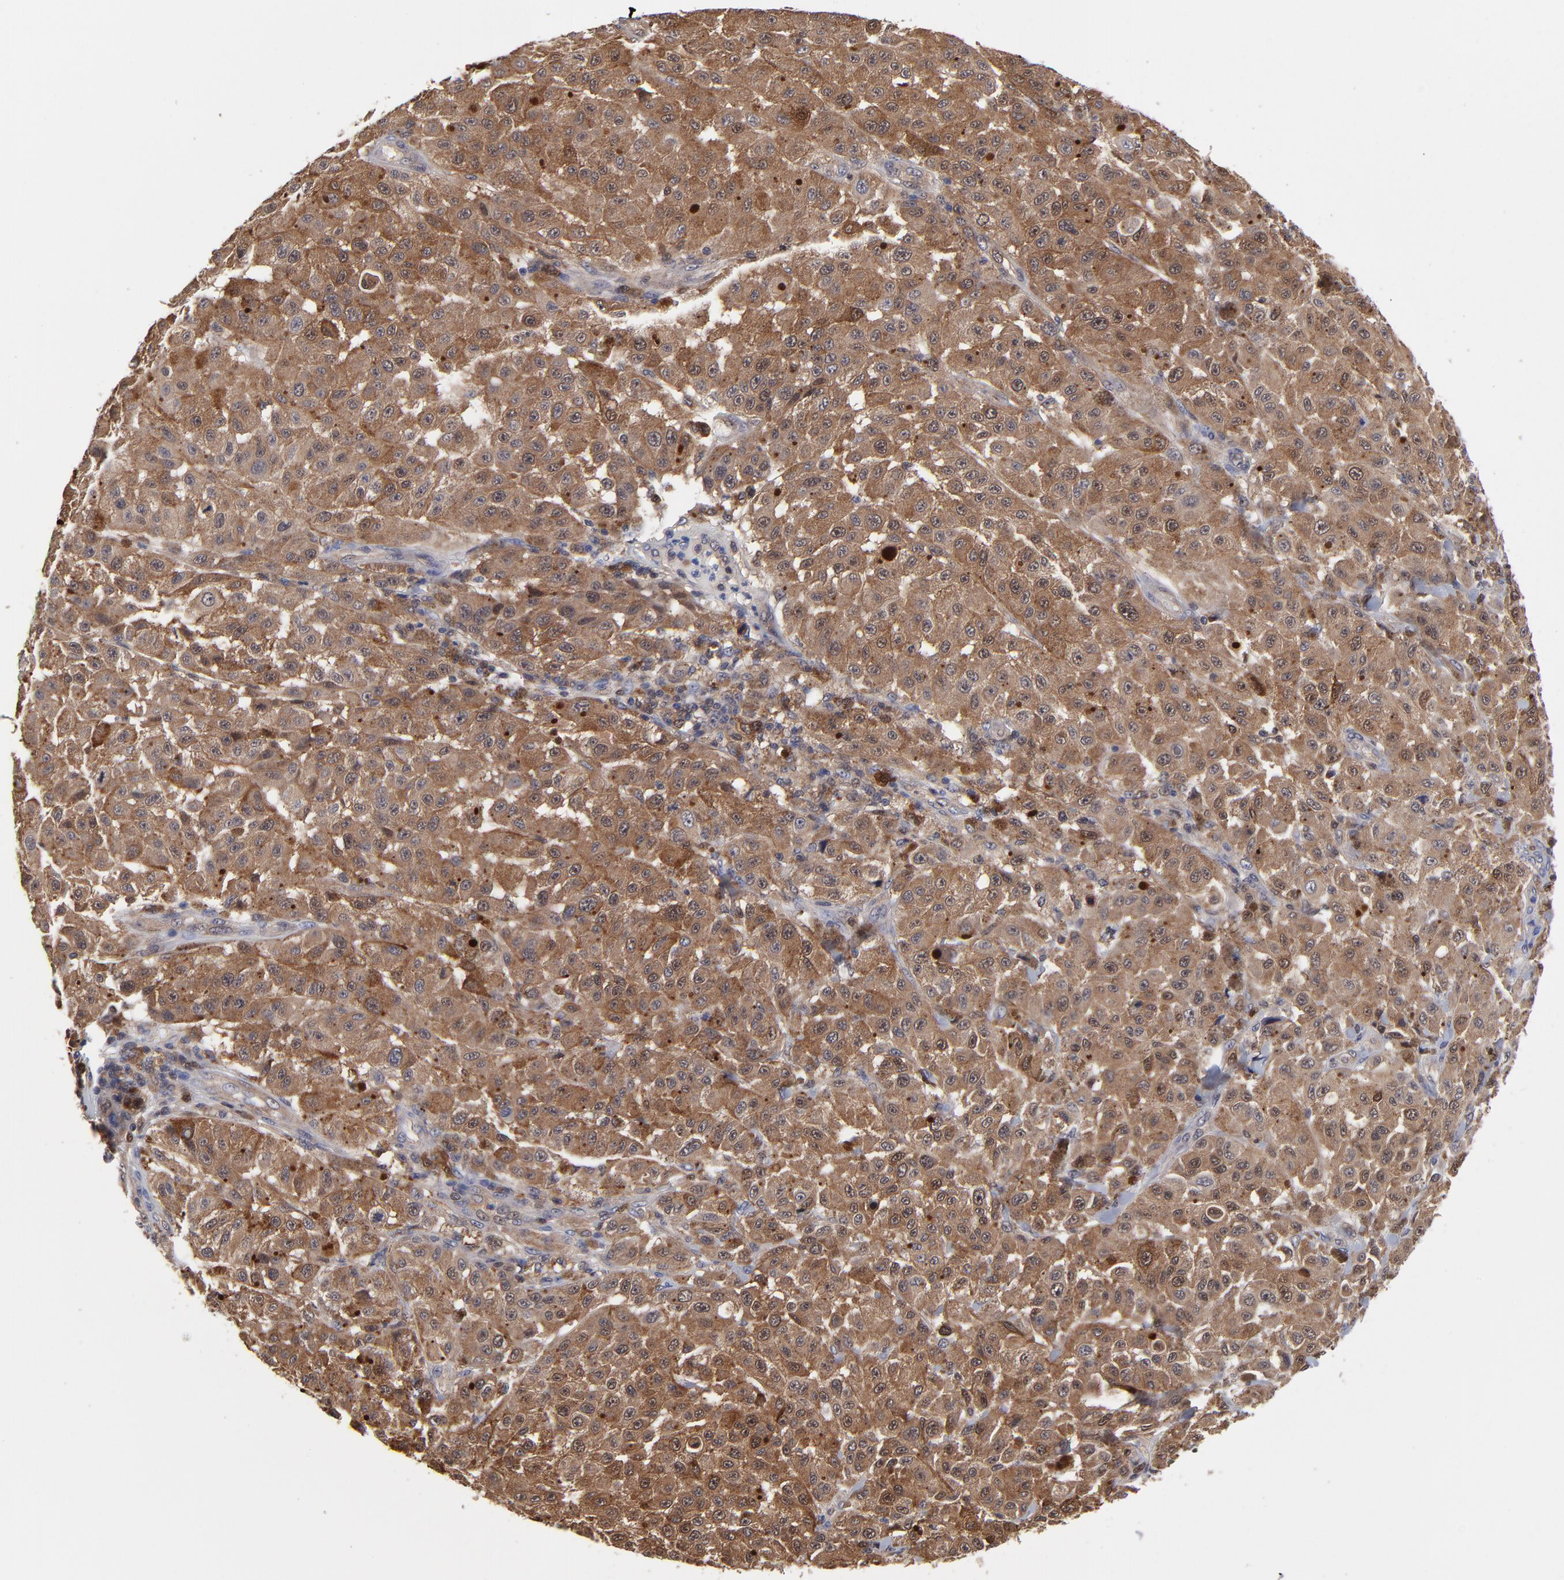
{"staining": {"intensity": "moderate", "quantity": ">75%", "location": "cytoplasmic/membranous,nuclear"}, "tissue": "melanoma", "cell_type": "Tumor cells", "image_type": "cancer", "snomed": [{"axis": "morphology", "description": "Malignant melanoma, NOS"}, {"axis": "topography", "description": "Skin"}], "caption": "High-magnification brightfield microscopy of melanoma stained with DAB (brown) and counterstained with hematoxylin (blue). tumor cells exhibit moderate cytoplasmic/membranous and nuclear staining is seen in approximately>75% of cells. Using DAB (3,3'-diaminobenzidine) (brown) and hematoxylin (blue) stains, captured at high magnification using brightfield microscopy.", "gene": "DCTPP1", "patient": {"sex": "female", "age": 64}}